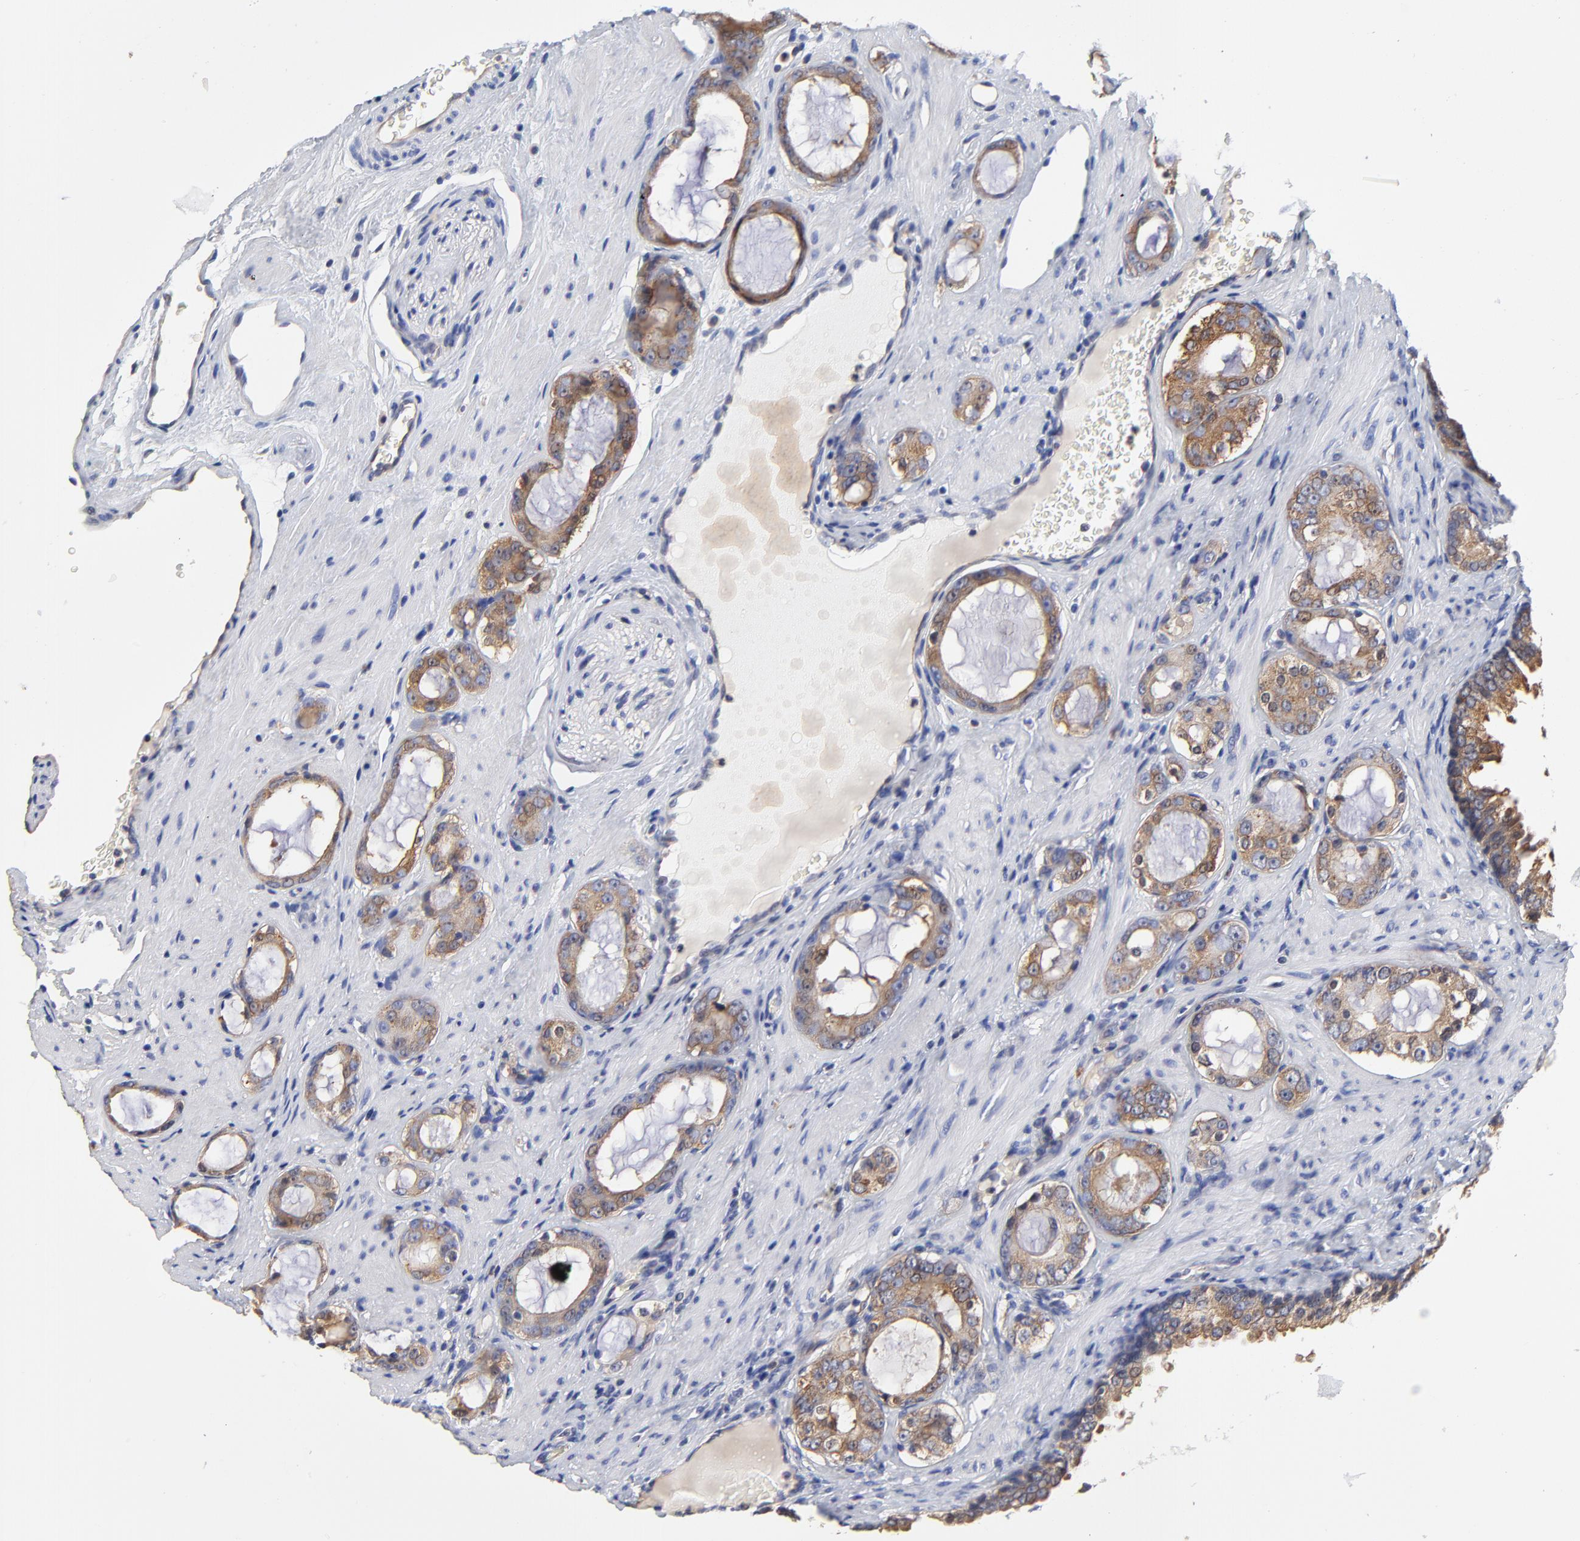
{"staining": {"intensity": "moderate", "quantity": ">75%", "location": "cytoplasmic/membranous"}, "tissue": "prostate cancer", "cell_type": "Tumor cells", "image_type": "cancer", "snomed": [{"axis": "morphology", "description": "Adenocarcinoma, Medium grade"}, {"axis": "topography", "description": "Prostate"}], "caption": "IHC of human prostate cancer exhibits medium levels of moderate cytoplasmic/membranous staining in approximately >75% of tumor cells.", "gene": "FBXL2", "patient": {"sex": "male", "age": 73}}